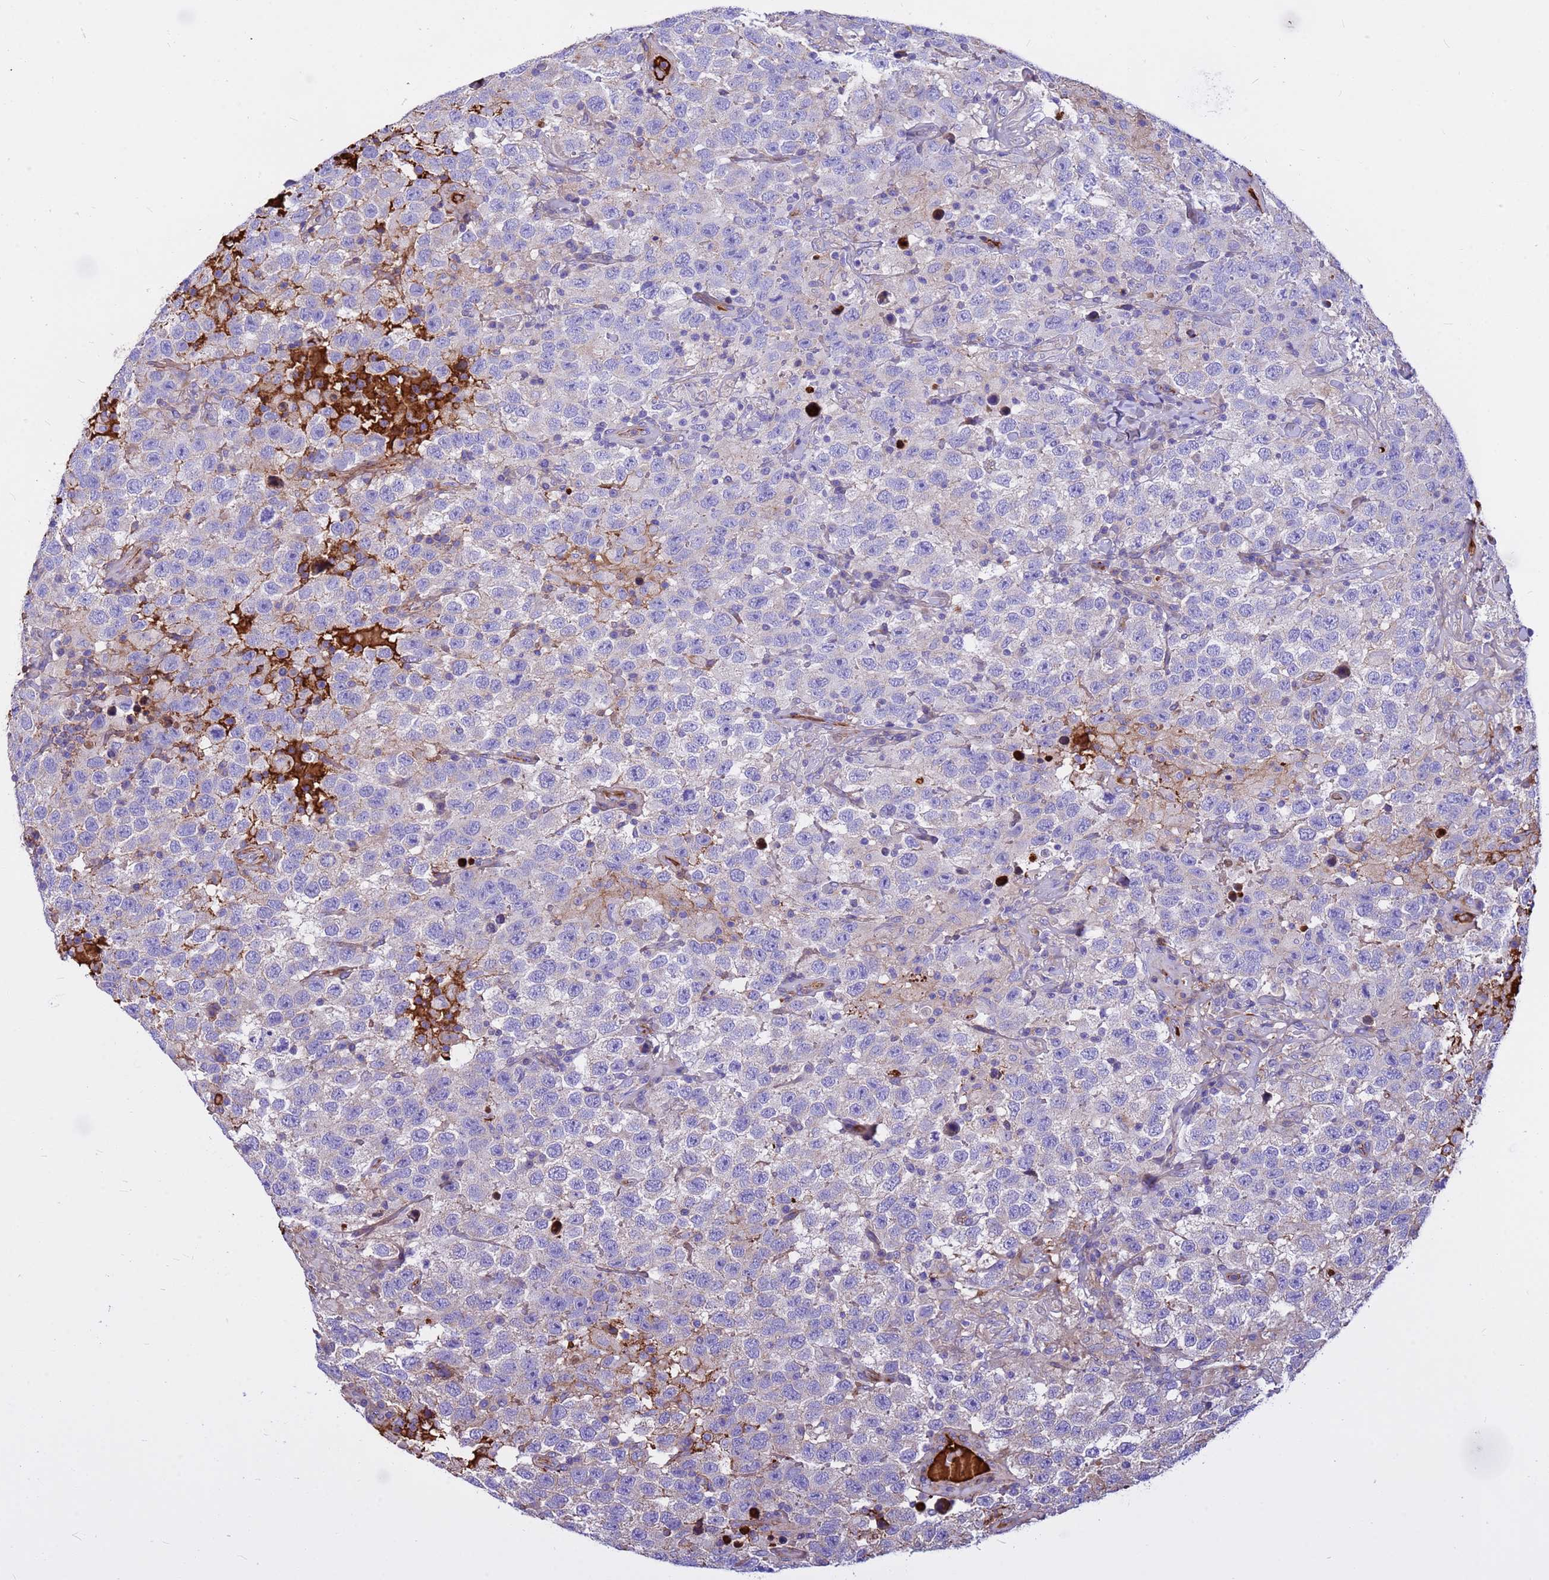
{"staining": {"intensity": "weak", "quantity": "25%-75%", "location": "cytoplasmic/membranous"}, "tissue": "testis cancer", "cell_type": "Tumor cells", "image_type": "cancer", "snomed": [{"axis": "morphology", "description": "Seminoma, NOS"}, {"axis": "topography", "description": "Testis"}], "caption": "Protein expression analysis of testis cancer (seminoma) demonstrates weak cytoplasmic/membranous expression in approximately 25%-75% of tumor cells. (Stains: DAB (3,3'-diaminobenzidine) in brown, nuclei in blue, Microscopy: brightfield microscopy at high magnification).", "gene": "CRHBP", "patient": {"sex": "male", "age": 41}}